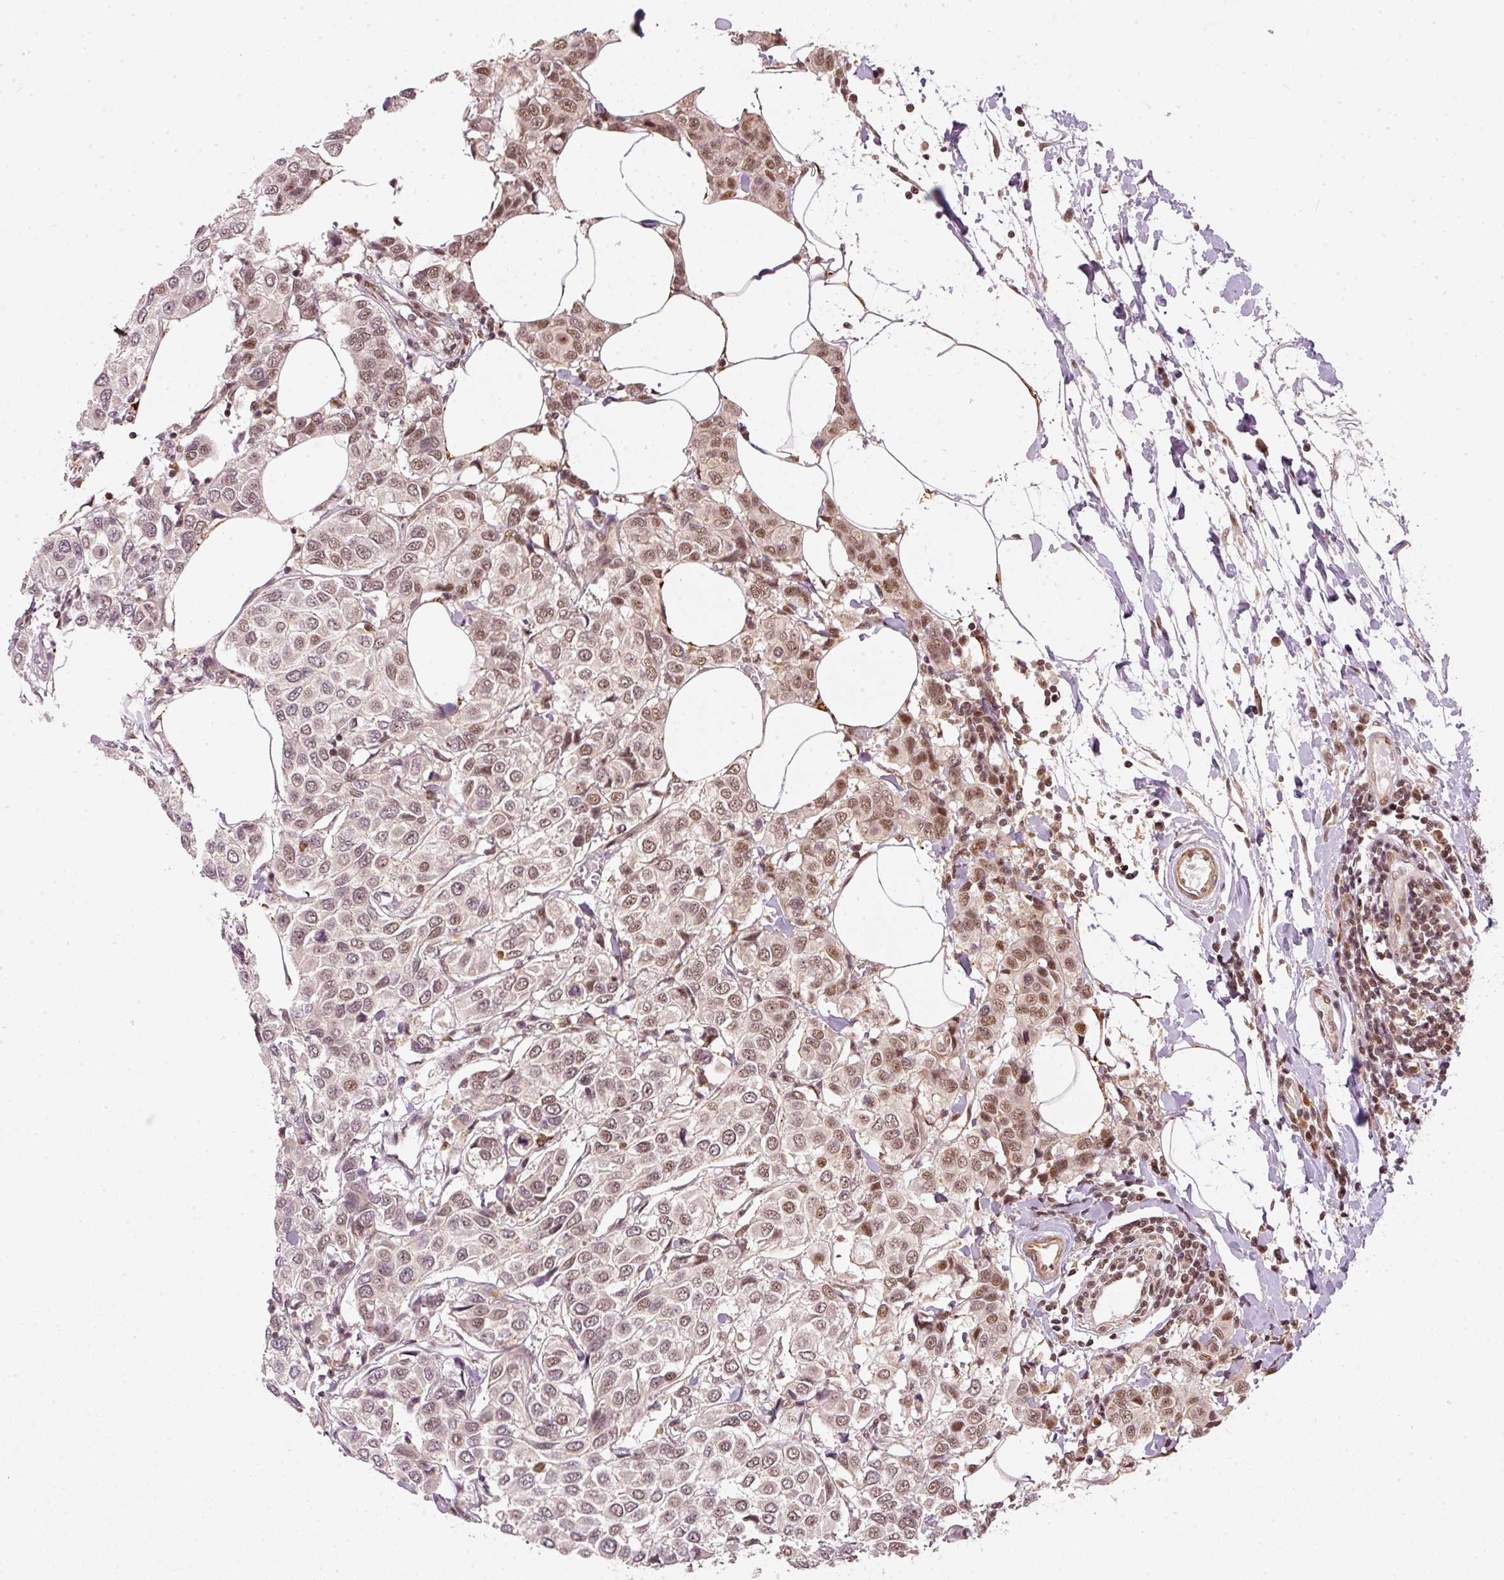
{"staining": {"intensity": "moderate", "quantity": "25%-75%", "location": "nuclear"}, "tissue": "breast cancer", "cell_type": "Tumor cells", "image_type": "cancer", "snomed": [{"axis": "morphology", "description": "Duct carcinoma"}, {"axis": "topography", "description": "Breast"}], "caption": "Immunohistochemistry image of neoplastic tissue: human breast cancer stained using IHC shows medium levels of moderate protein expression localized specifically in the nuclear of tumor cells, appearing as a nuclear brown color.", "gene": "THOC6", "patient": {"sex": "female", "age": 55}}